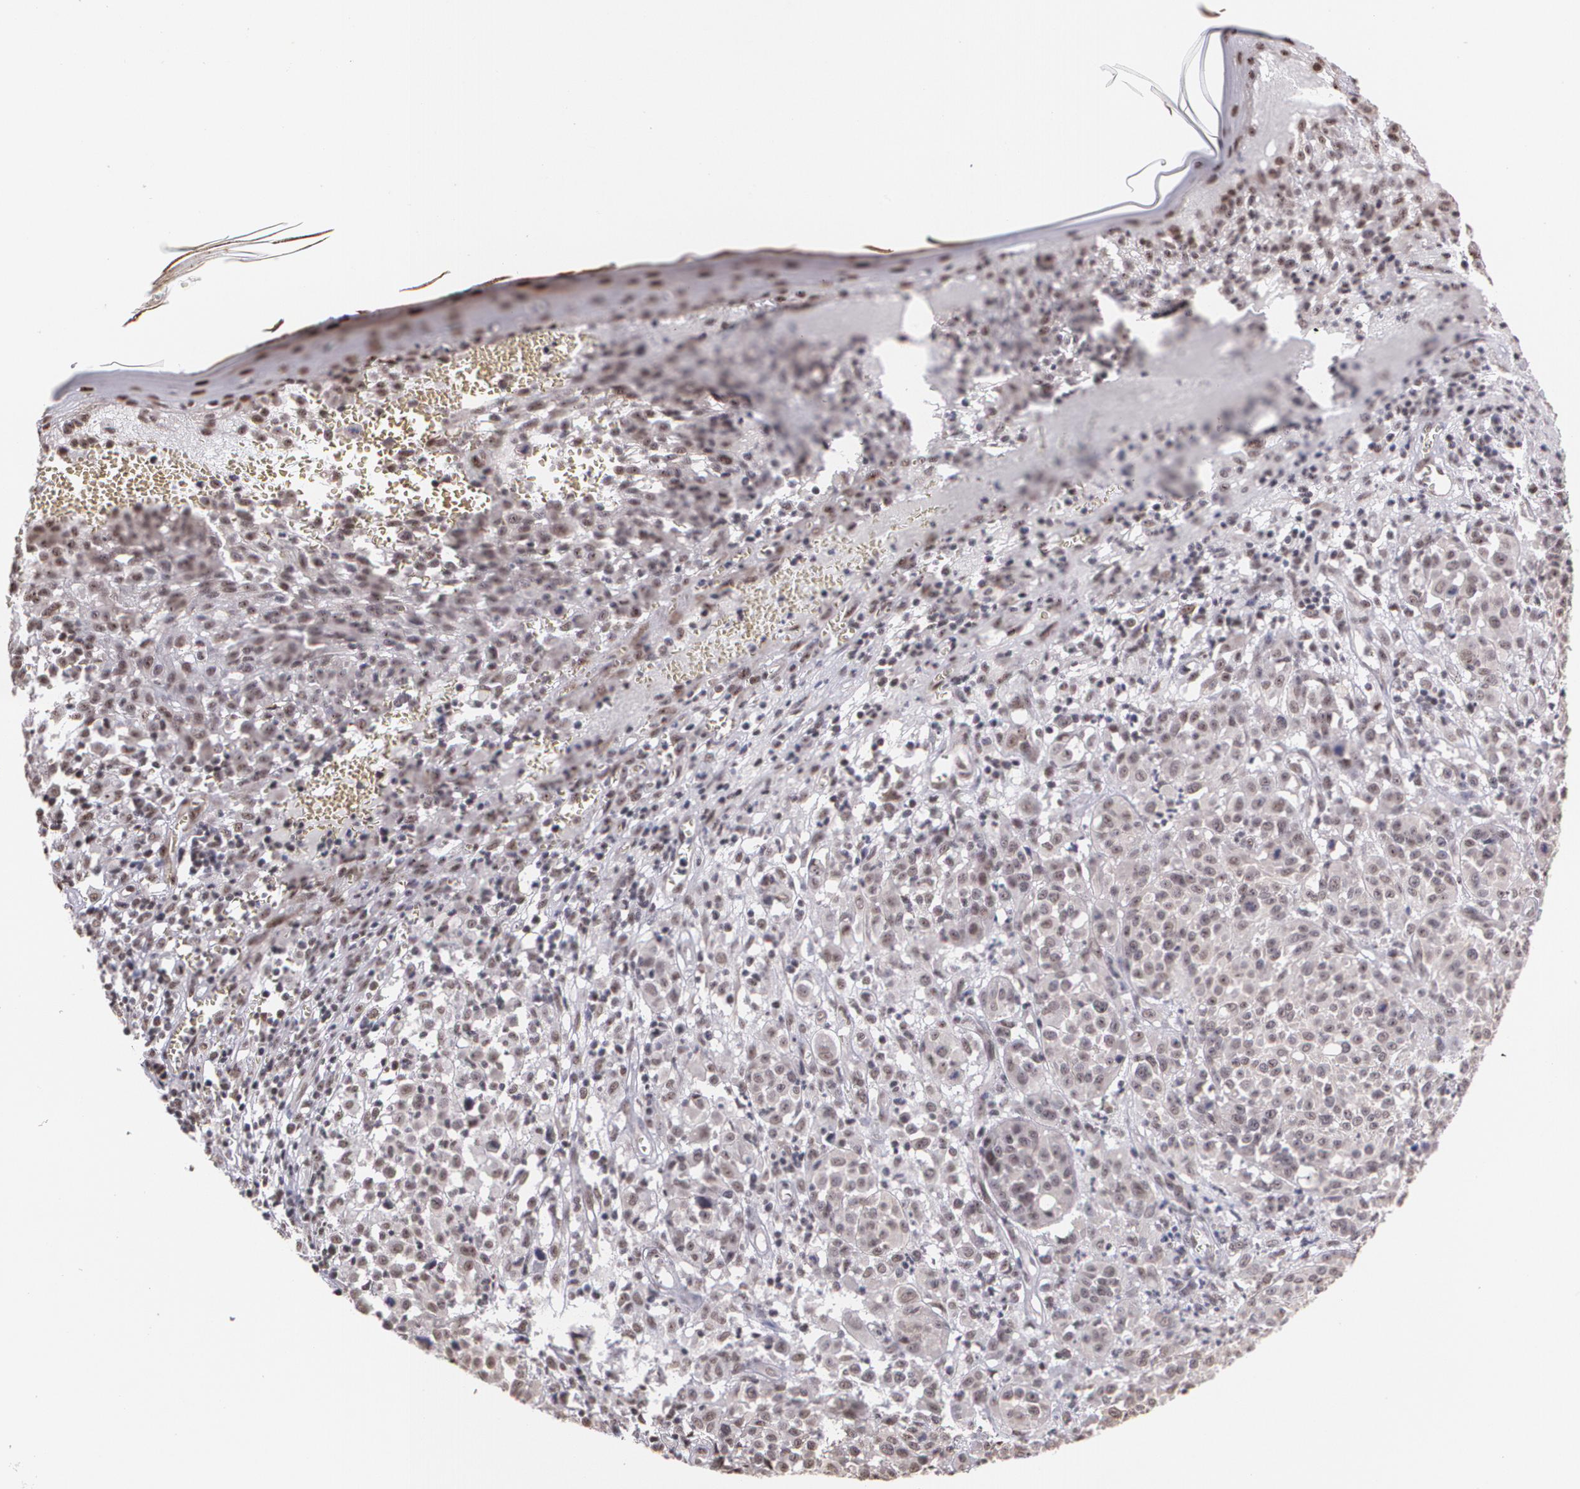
{"staining": {"intensity": "weak", "quantity": ">75%", "location": "cytoplasmic/membranous,nuclear"}, "tissue": "melanoma", "cell_type": "Tumor cells", "image_type": "cancer", "snomed": [{"axis": "morphology", "description": "Malignant melanoma, NOS"}, {"axis": "topography", "description": "Skin"}], "caption": "Protein staining reveals weak cytoplasmic/membranous and nuclear positivity in about >75% of tumor cells in malignant melanoma.", "gene": "C6orf15", "patient": {"sex": "female", "age": 49}}